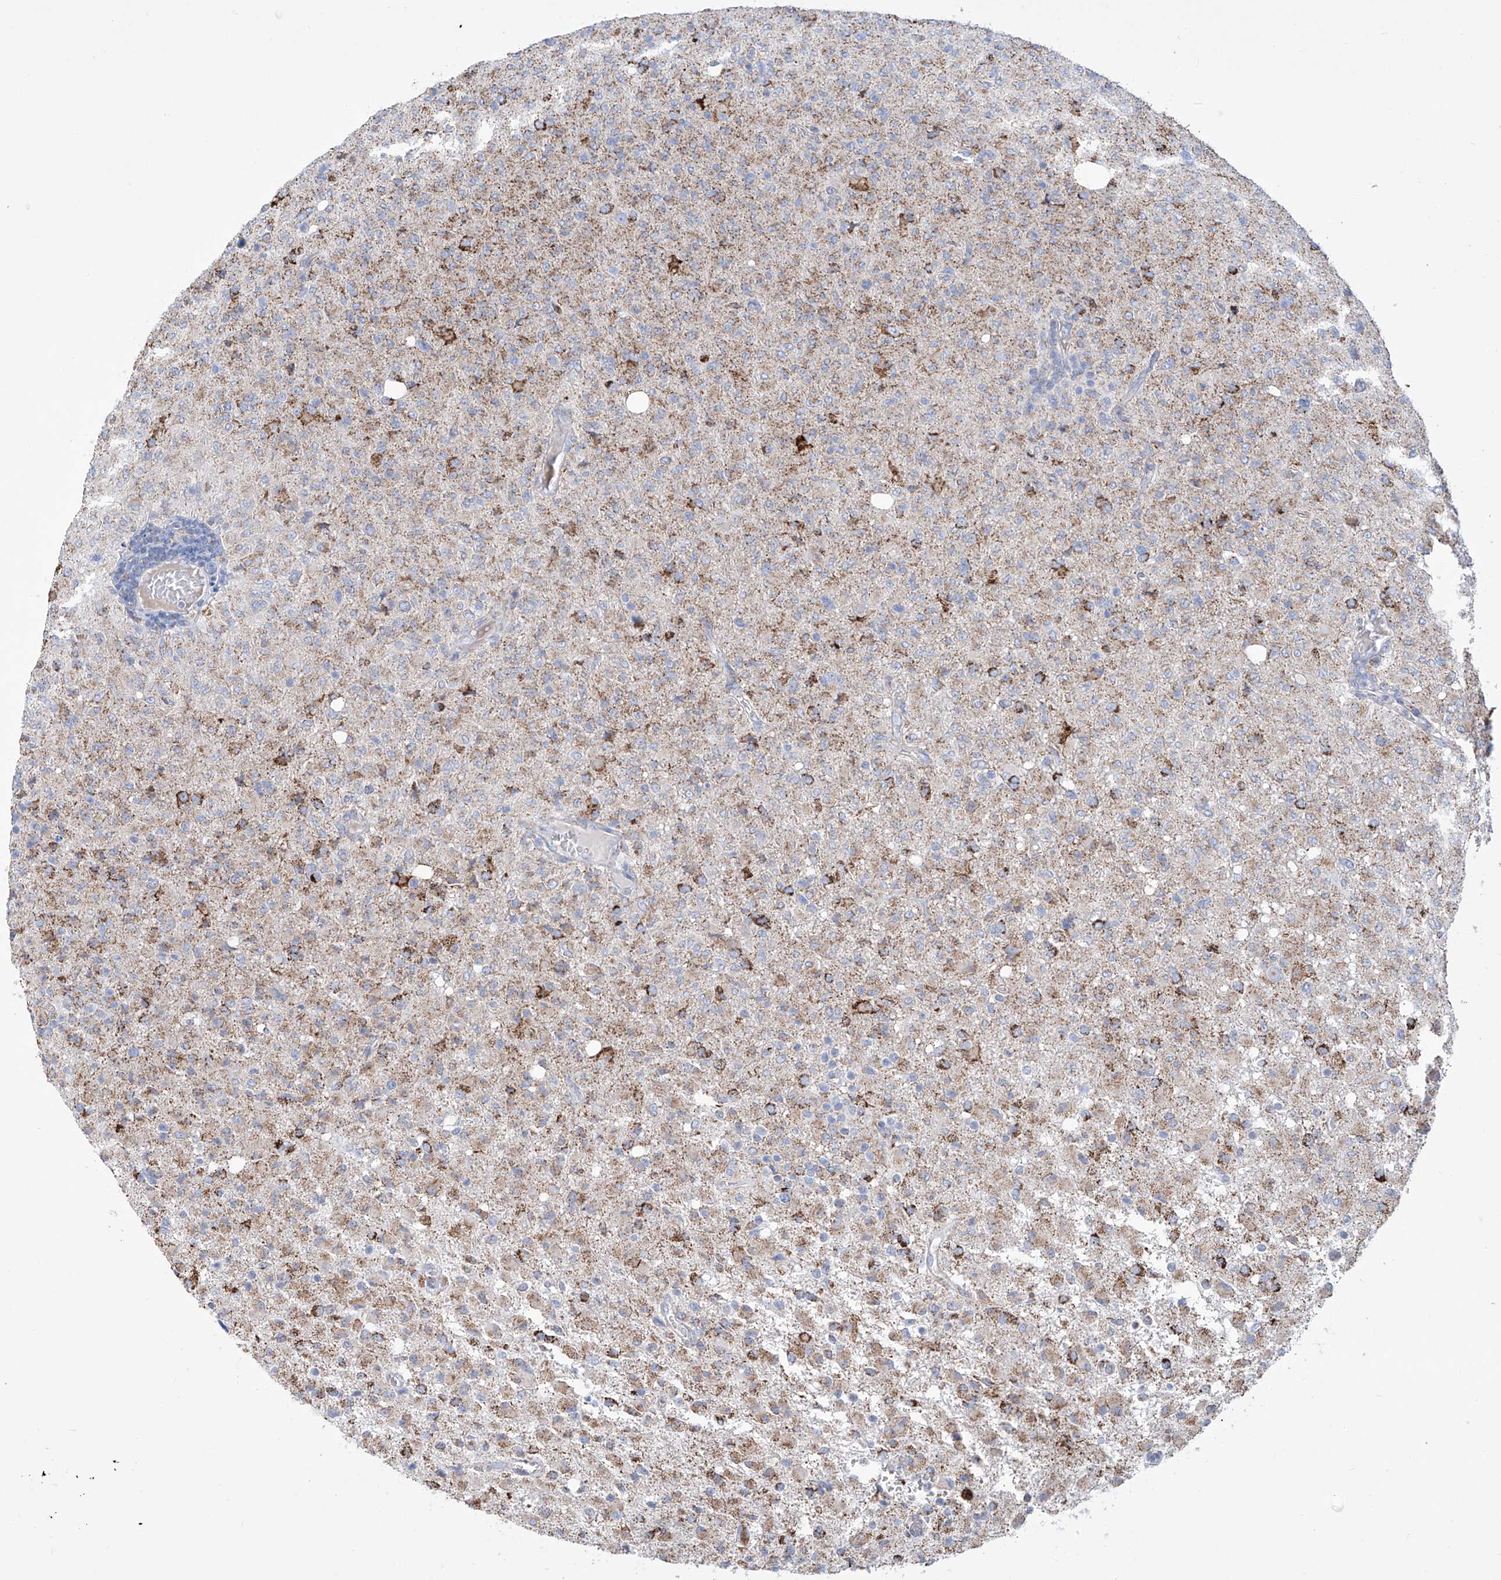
{"staining": {"intensity": "strong", "quantity": "25%-75%", "location": "cytoplasmic/membranous"}, "tissue": "glioma", "cell_type": "Tumor cells", "image_type": "cancer", "snomed": [{"axis": "morphology", "description": "Glioma, malignant, High grade"}, {"axis": "topography", "description": "Brain"}], "caption": "Human glioma stained with a protein marker reveals strong staining in tumor cells.", "gene": "ALDH6A1", "patient": {"sex": "female", "age": 57}}